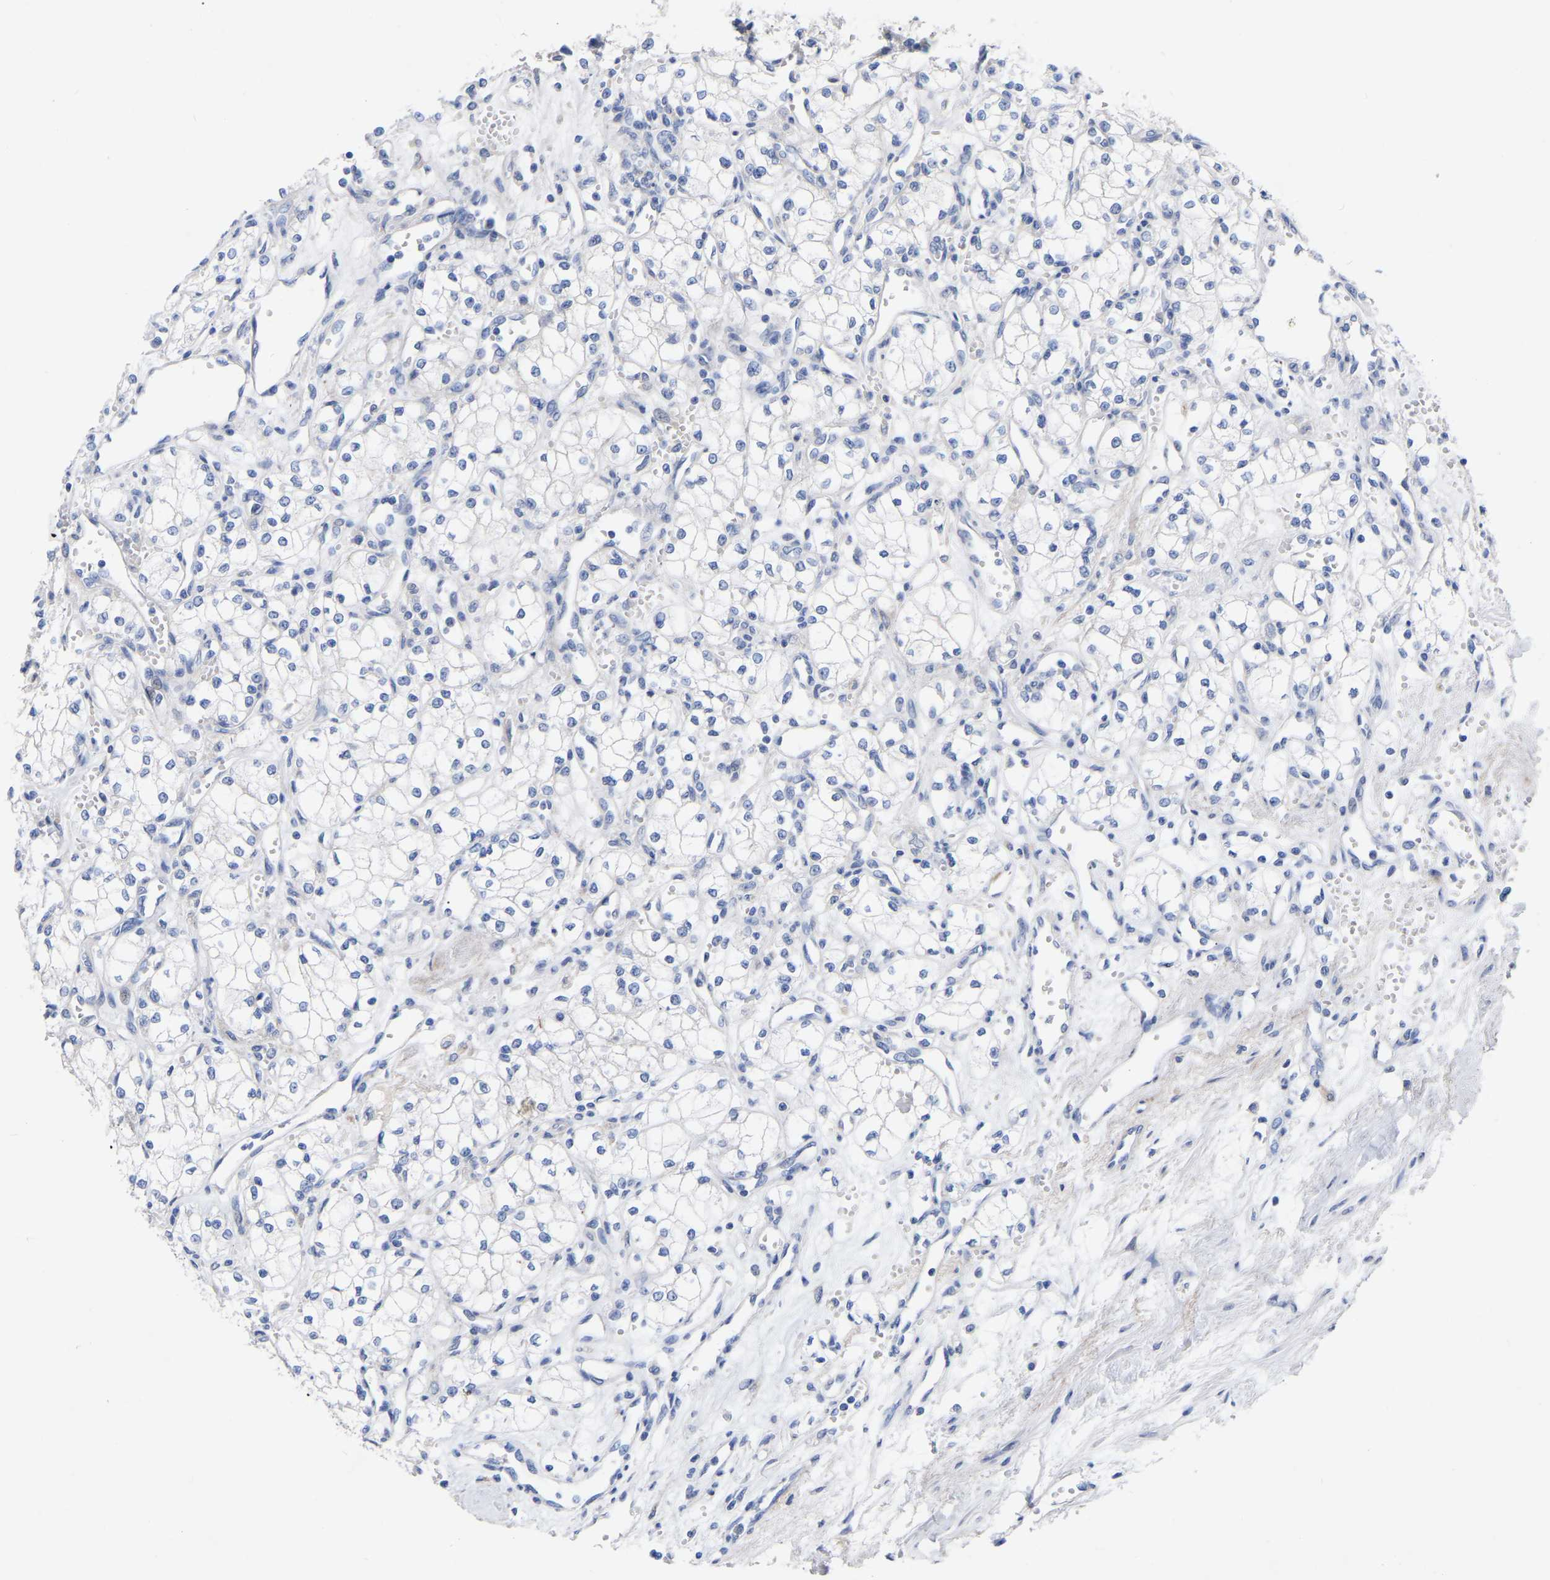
{"staining": {"intensity": "negative", "quantity": "none", "location": "none"}, "tissue": "renal cancer", "cell_type": "Tumor cells", "image_type": "cancer", "snomed": [{"axis": "morphology", "description": "Adenocarcinoma, NOS"}, {"axis": "topography", "description": "Kidney"}], "caption": "This micrograph is of renal adenocarcinoma stained with immunohistochemistry (IHC) to label a protein in brown with the nuclei are counter-stained blue. There is no staining in tumor cells. The staining is performed using DAB (3,3'-diaminobenzidine) brown chromogen with nuclei counter-stained in using hematoxylin.", "gene": "STRIP2", "patient": {"sex": "male", "age": 59}}